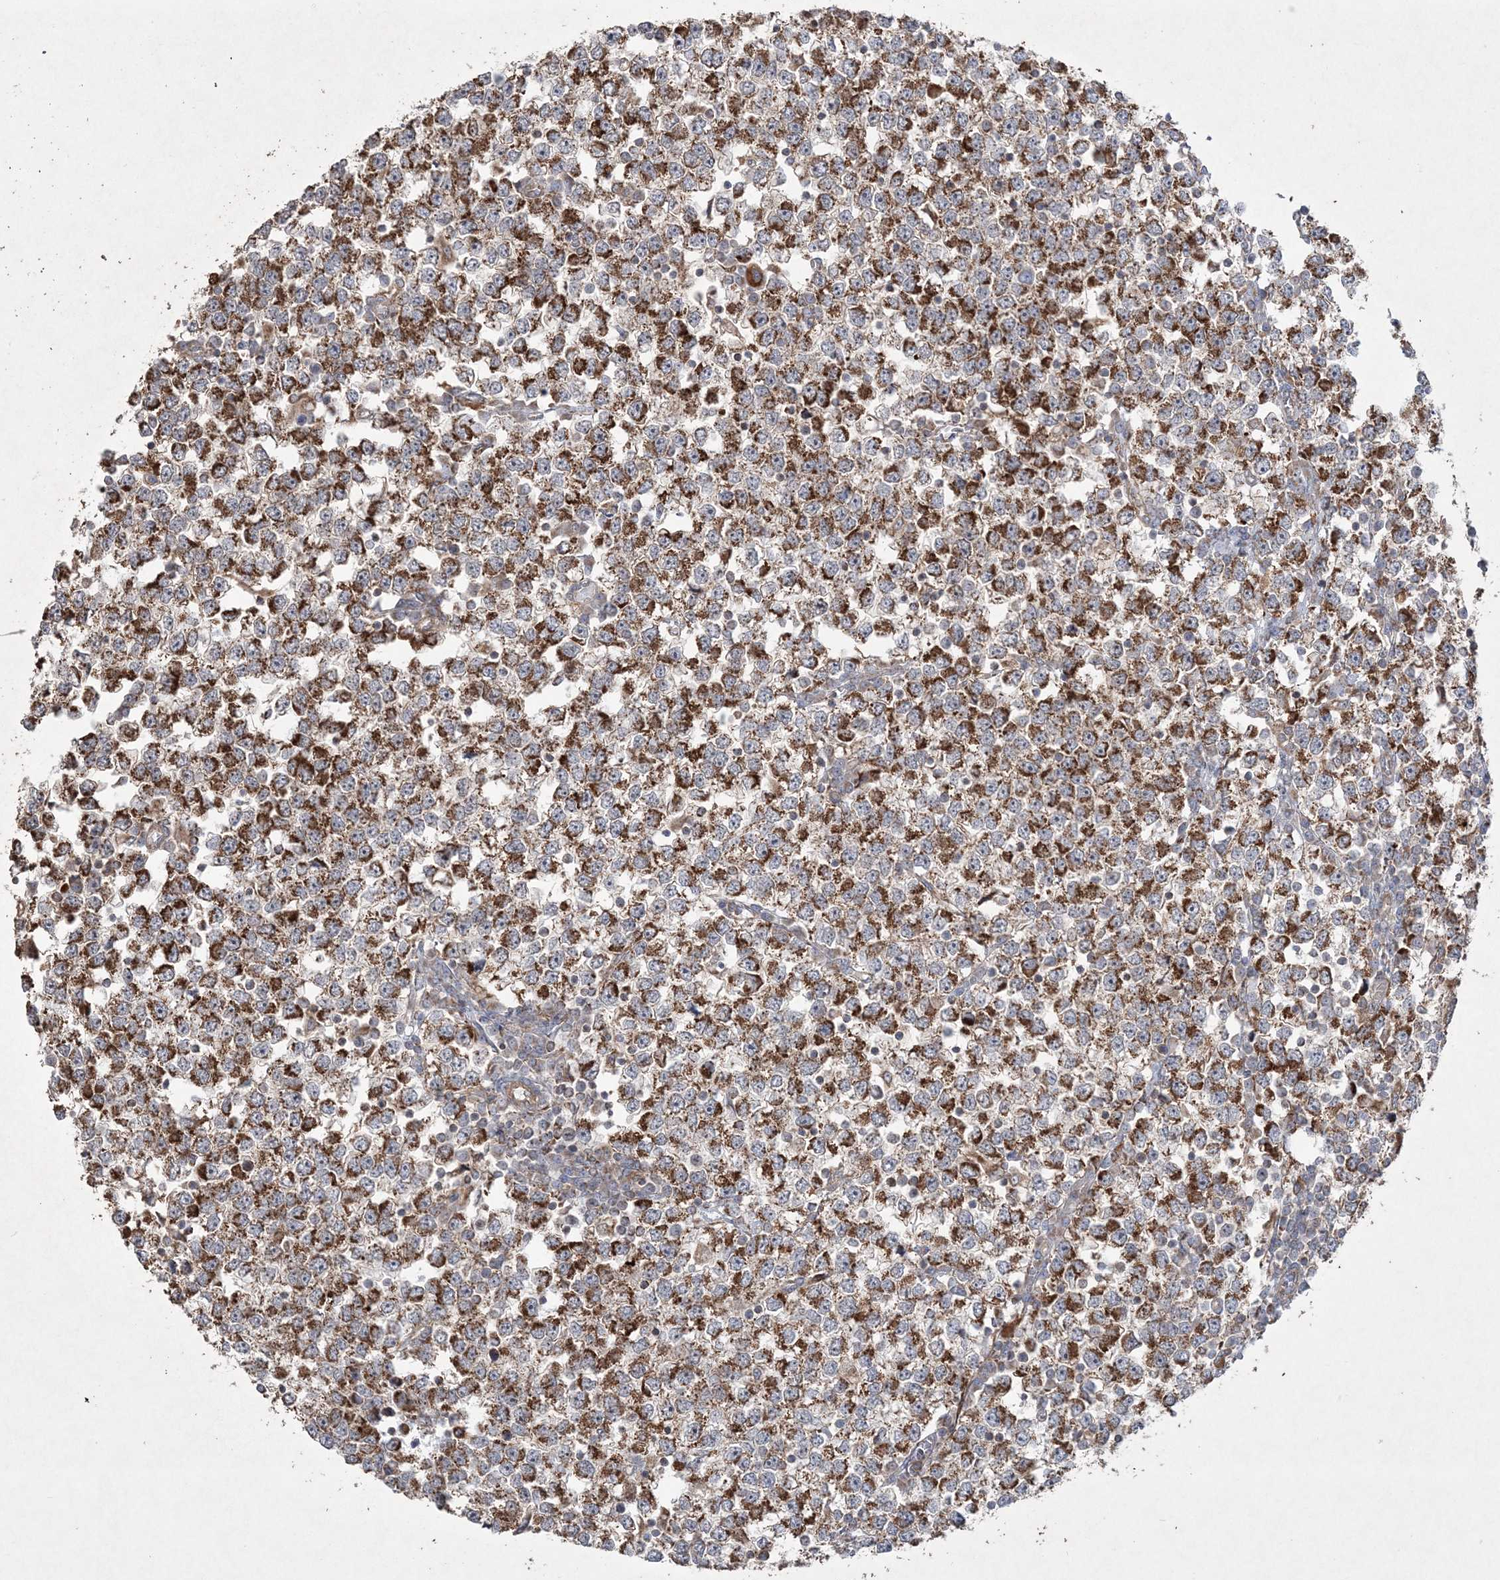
{"staining": {"intensity": "strong", "quantity": ">75%", "location": "cytoplasmic/membranous"}, "tissue": "testis cancer", "cell_type": "Tumor cells", "image_type": "cancer", "snomed": [{"axis": "morphology", "description": "Seminoma, NOS"}, {"axis": "topography", "description": "Testis"}], "caption": "A brown stain labels strong cytoplasmic/membranous positivity of a protein in human testis seminoma tumor cells.", "gene": "TTC7A", "patient": {"sex": "male", "age": 65}}